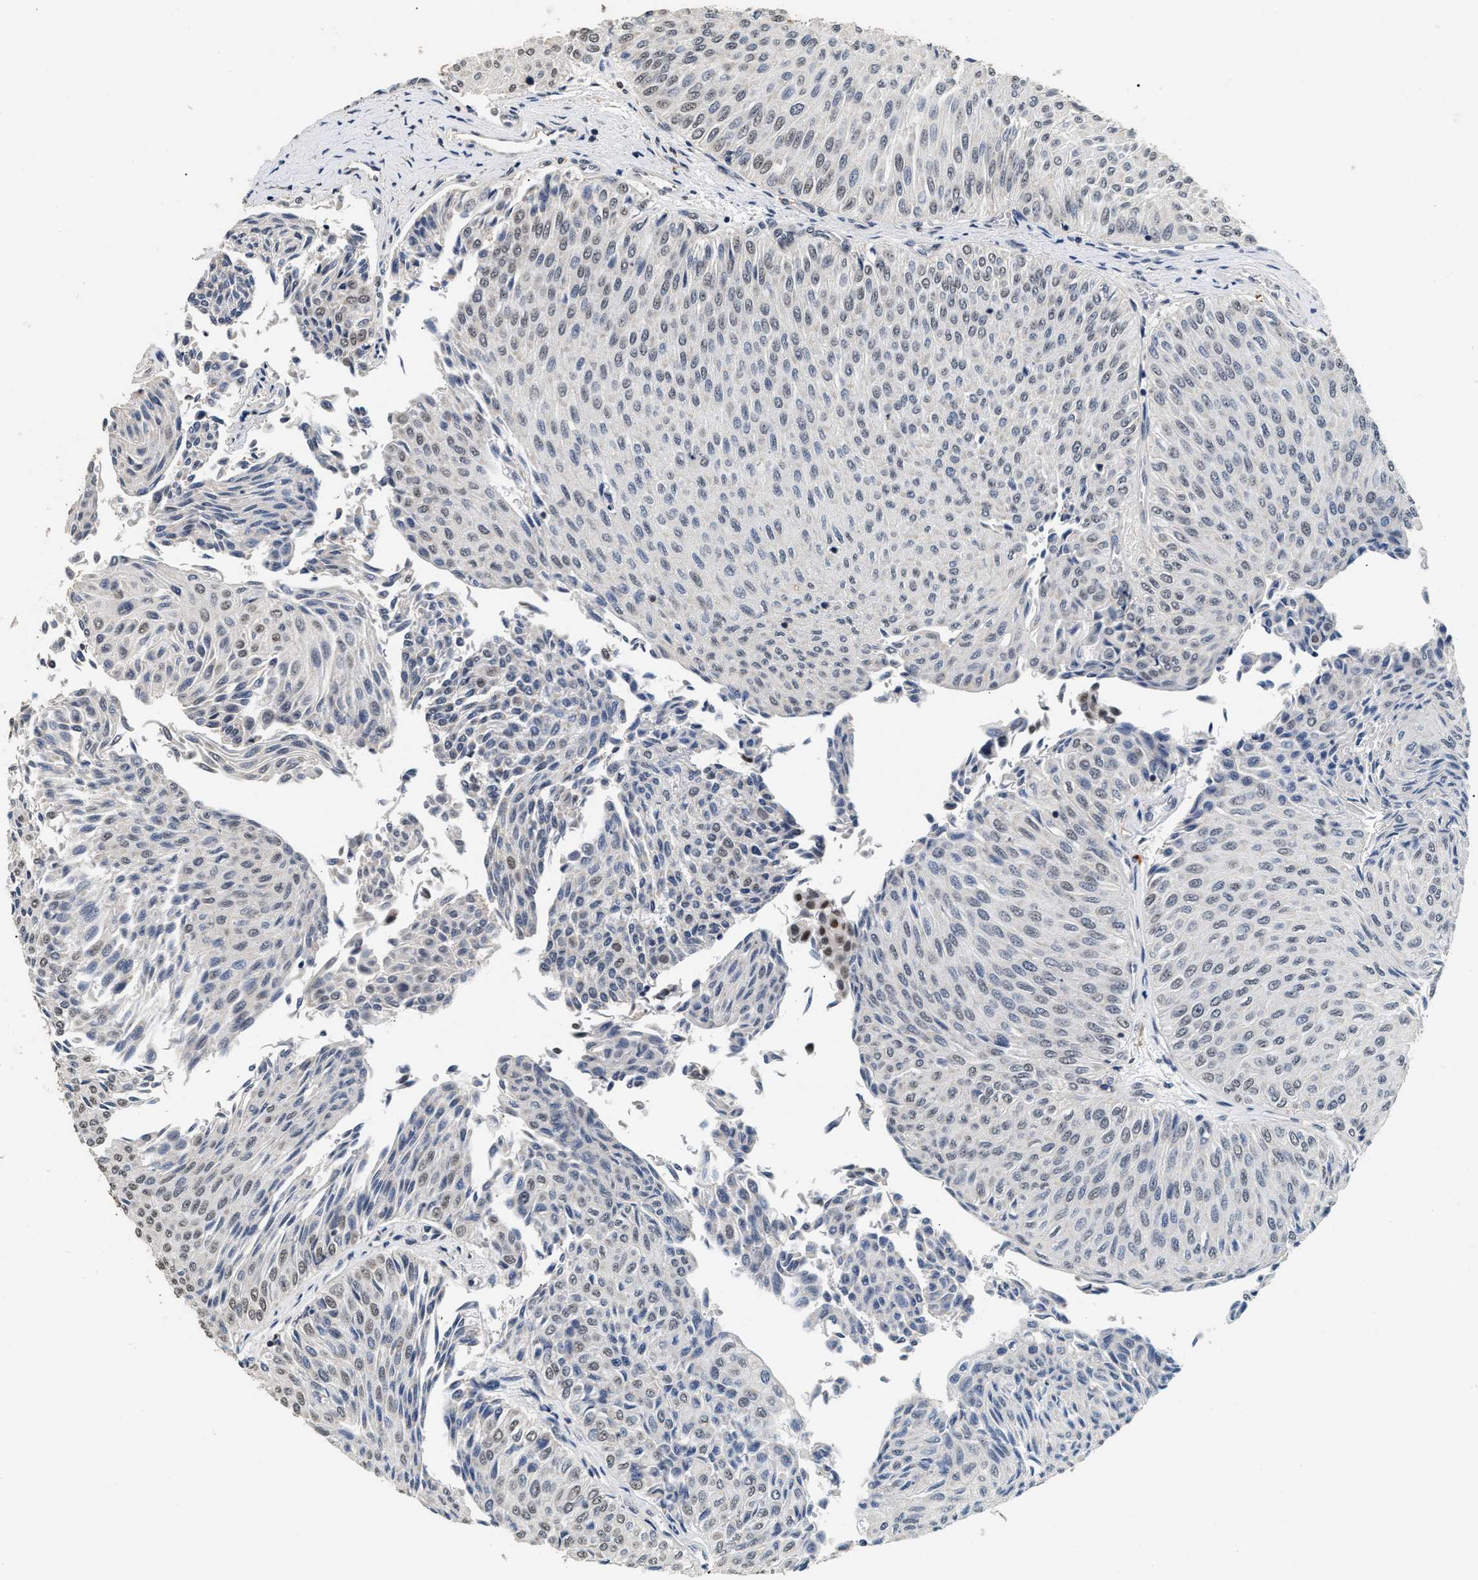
{"staining": {"intensity": "negative", "quantity": "none", "location": "none"}, "tissue": "urothelial cancer", "cell_type": "Tumor cells", "image_type": "cancer", "snomed": [{"axis": "morphology", "description": "Urothelial carcinoma, Low grade"}, {"axis": "topography", "description": "Urinary bladder"}], "caption": "Immunohistochemical staining of human urothelial cancer displays no significant staining in tumor cells. The staining was performed using DAB (3,3'-diaminobenzidine) to visualize the protein expression in brown, while the nuclei were stained in blue with hematoxylin (Magnification: 20x).", "gene": "THOC1", "patient": {"sex": "male", "age": 78}}